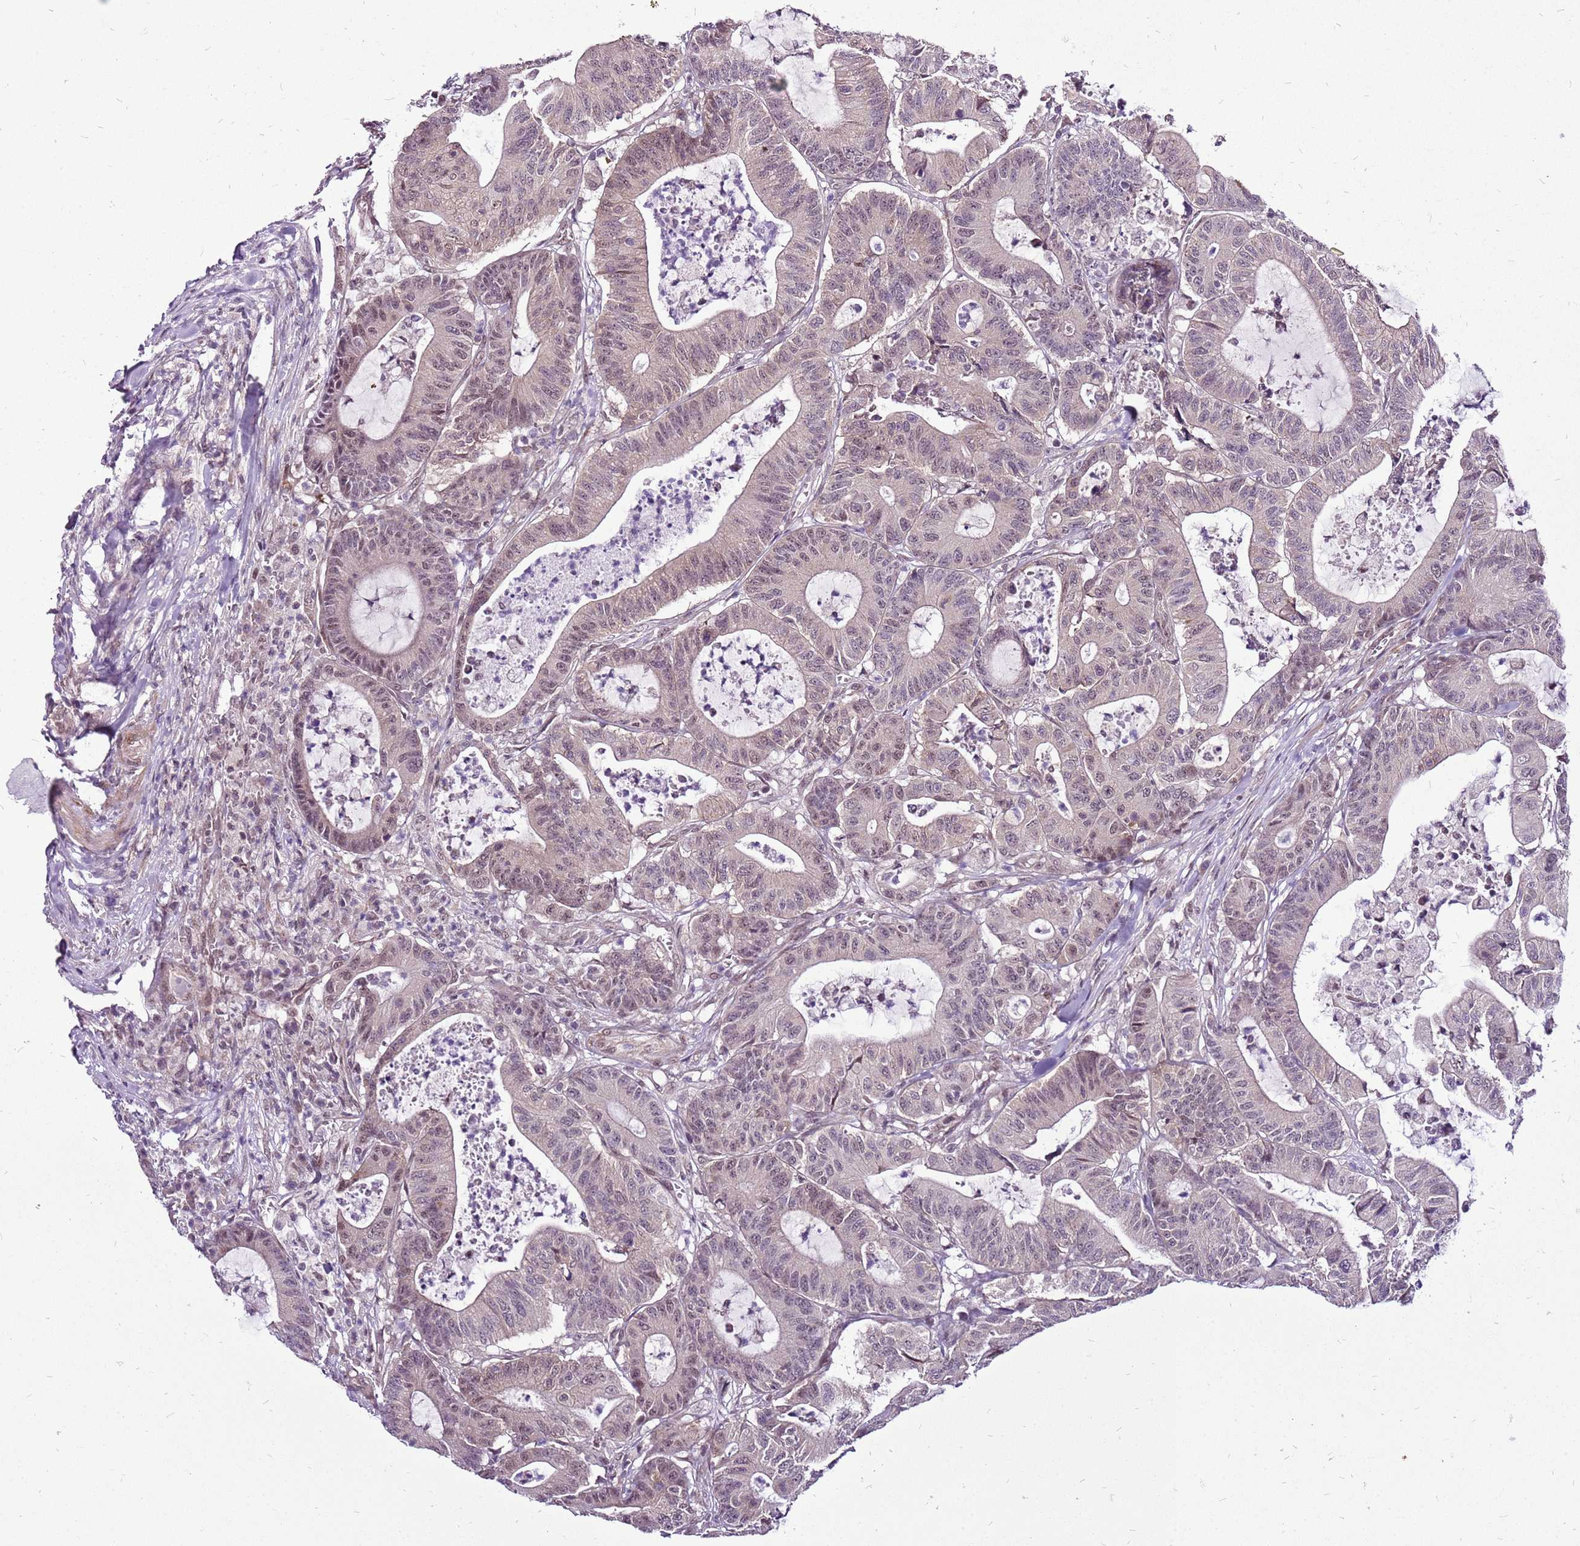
{"staining": {"intensity": "moderate", "quantity": "25%-75%", "location": "nuclear"}, "tissue": "colorectal cancer", "cell_type": "Tumor cells", "image_type": "cancer", "snomed": [{"axis": "morphology", "description": "Adenocarcinoma, NOS"}, {"axis": "topography", "description": "Colon"}], "caption": "Human adenocarcinoma (colorectal) stained for a protein (brown) exhibits moderate nuclear positive expression in about 25%-75% of tumor cells.", "gene": "CCDC166", "patient": {"sex": "female", "age": 84}}